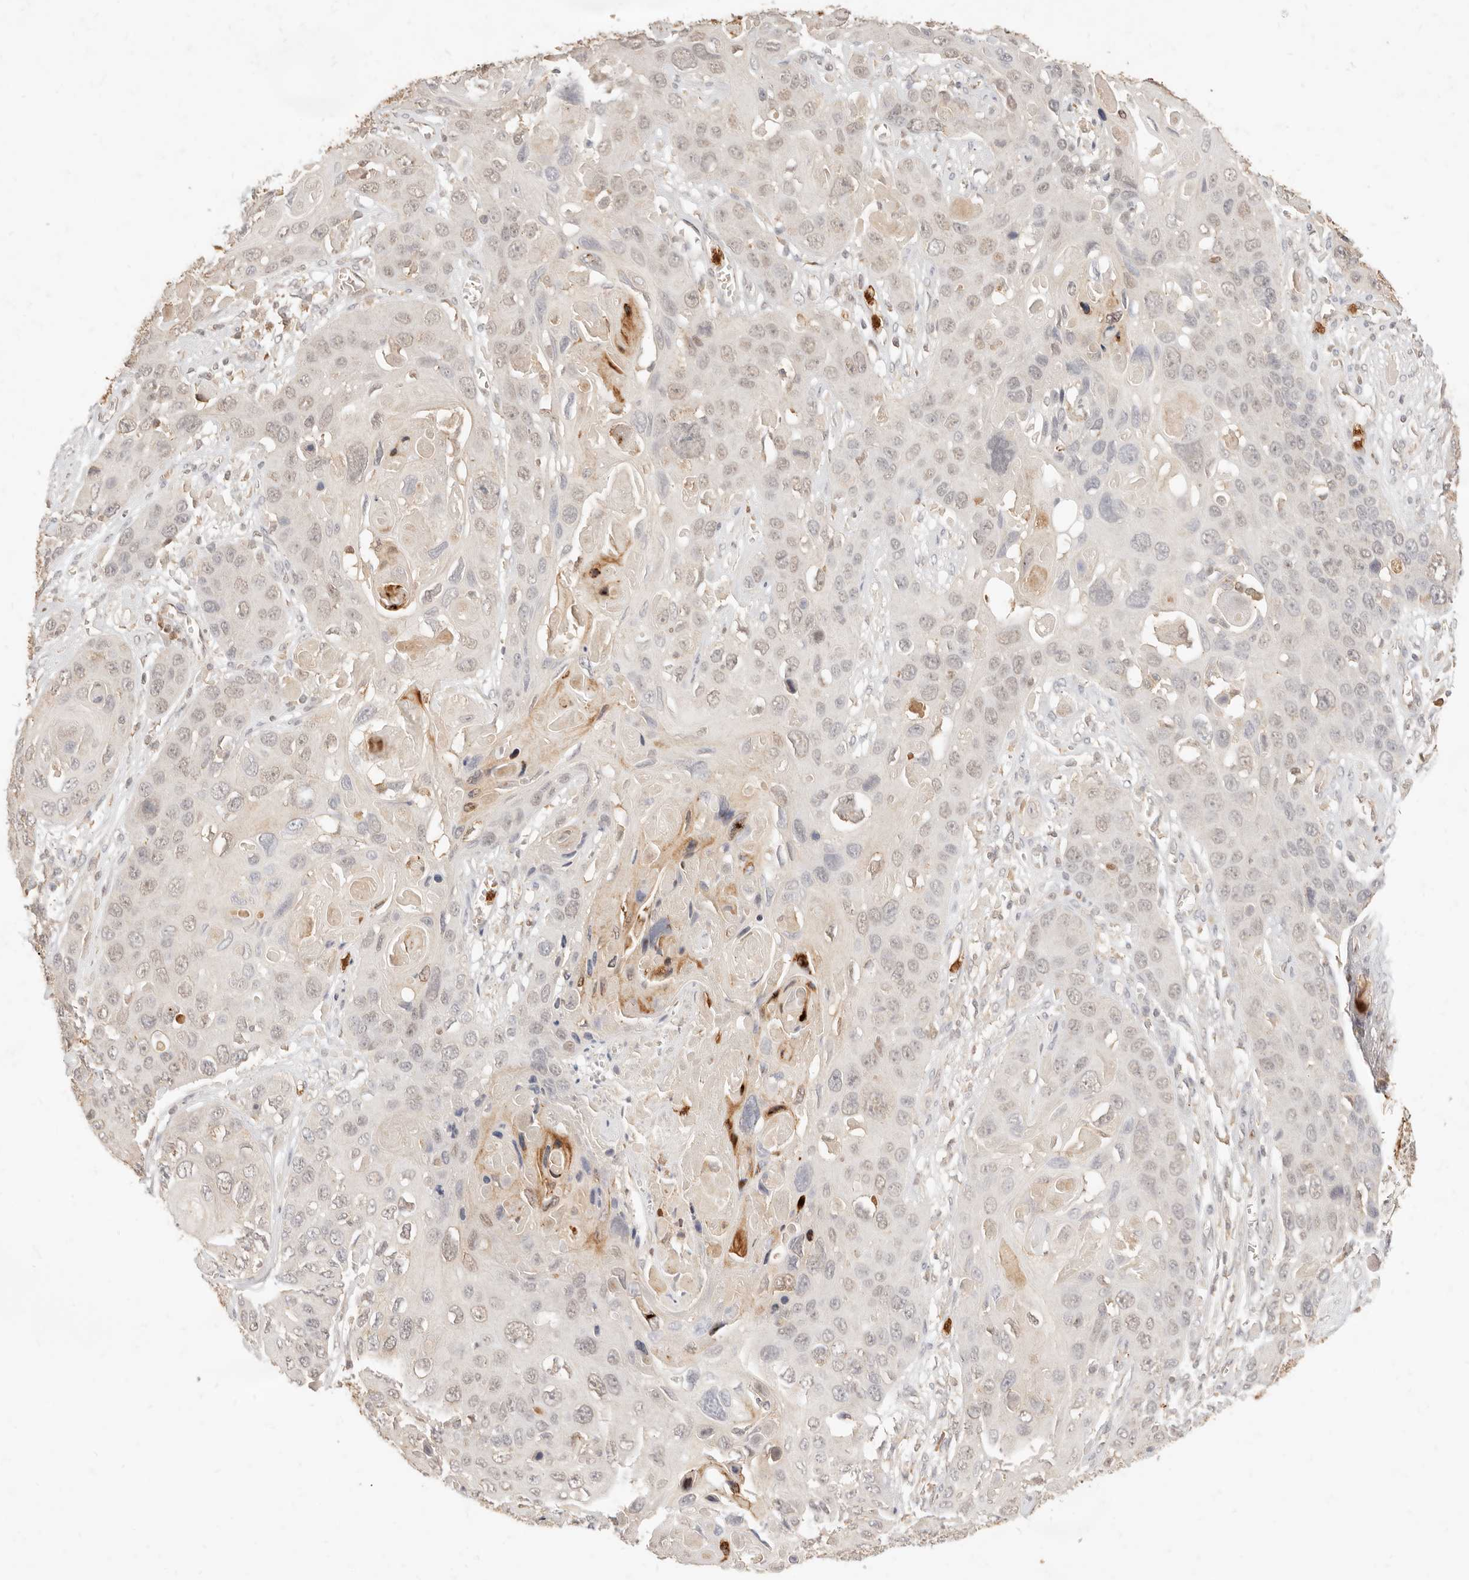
{"staining": {"intensity": "weak", "quantity": "25%-75%", "location": "nuclear"}, "tissue": "skin cancer", "cell_type": "Tumor cells", "image_type": "cancer", "snomed": [{"axis": "morphology", "description": "Squamous cell carcinoma, NOS"}, {"axis": "topography", "description": "Skin"}], "caption": "This image displays immunohistochemistry (IHC) staining of skin cancer (squamous cell carcinoma), with low weak nuclear expression in about 25%-75% of tumor cells.", "gene": "TMTC2", "patient": {"sex": "male", "age": 55}}